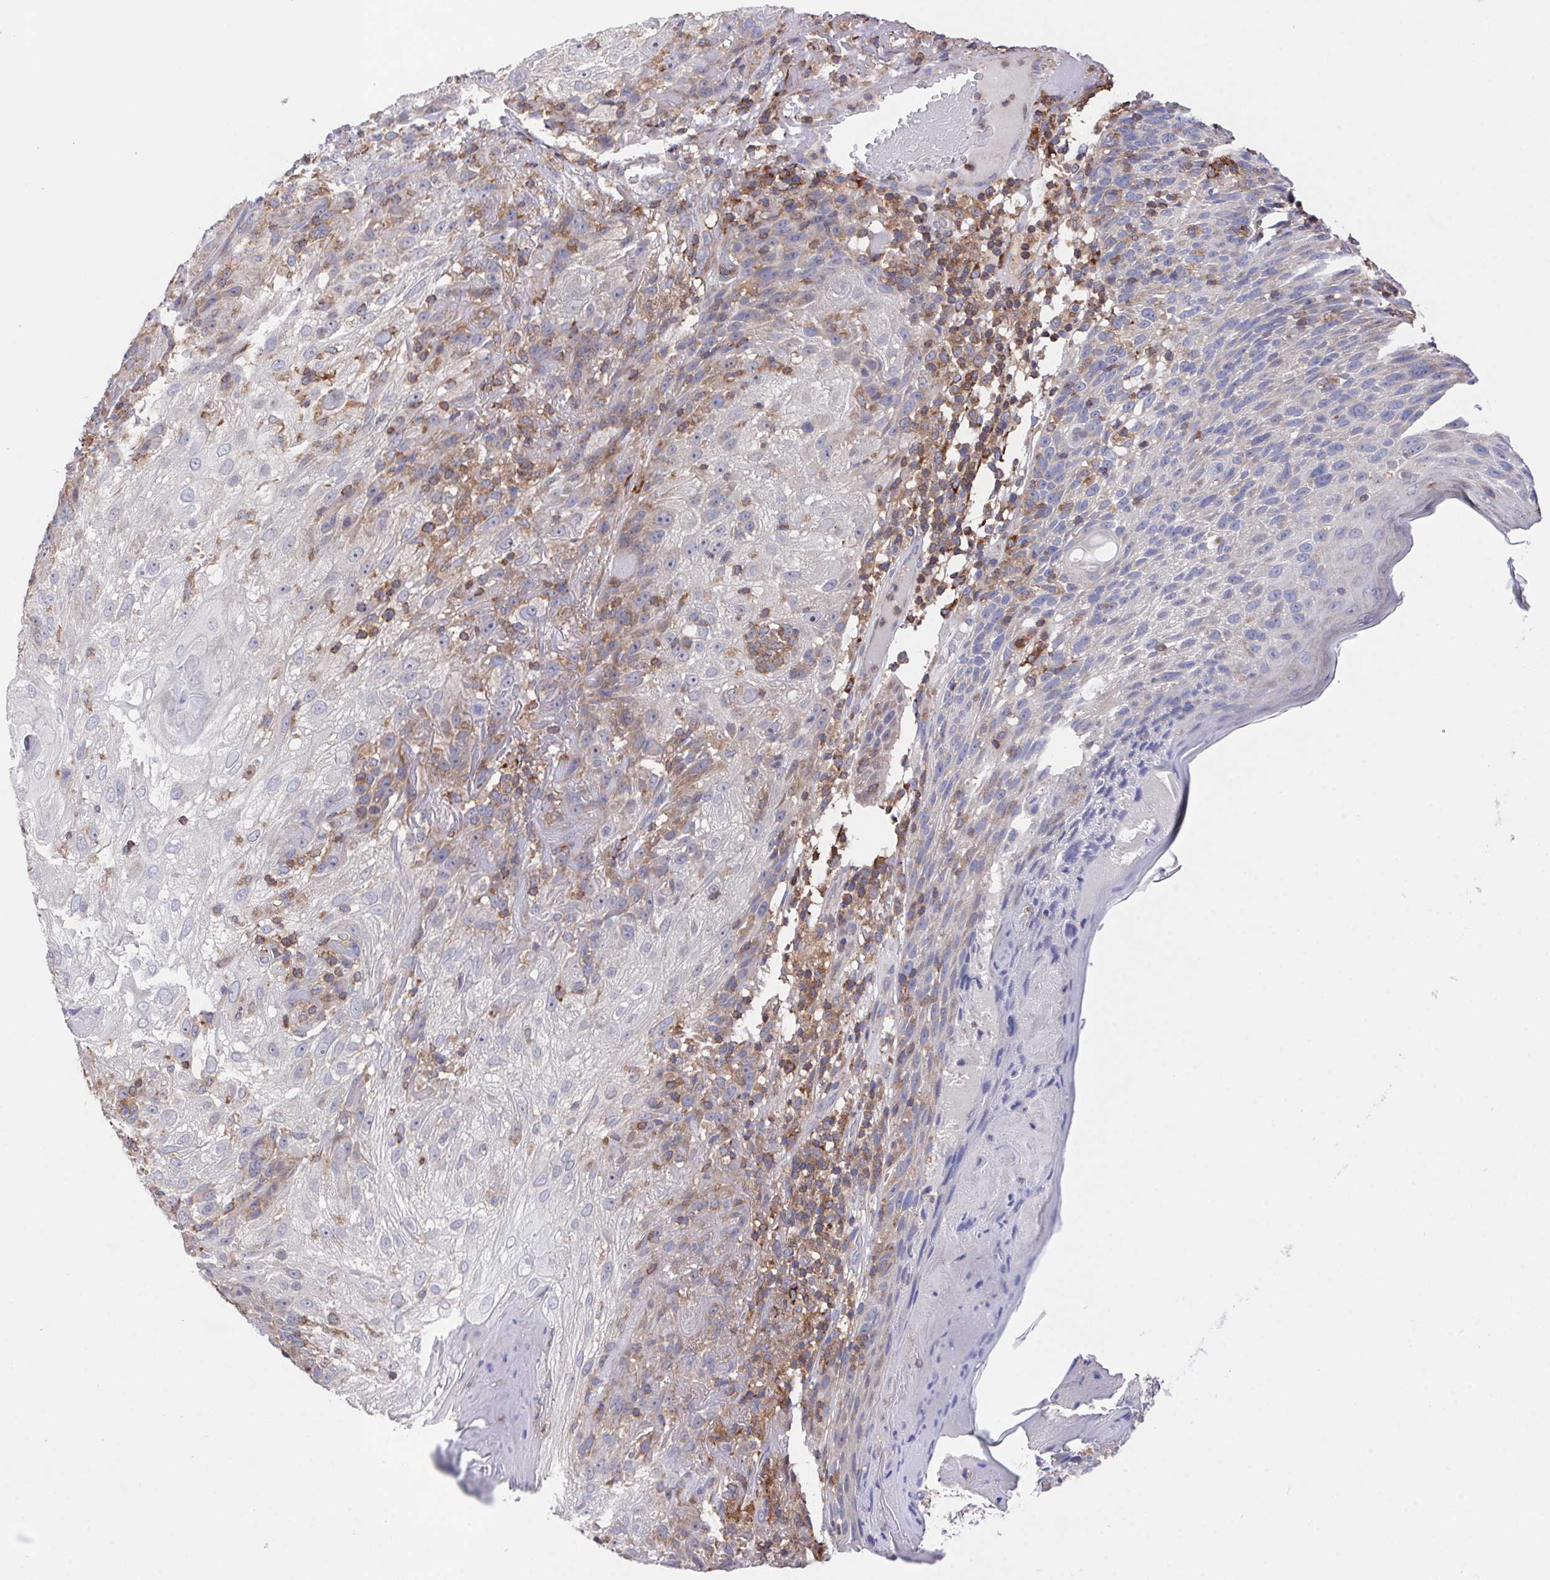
{"staining": {"intensity": "moderate", "quantity": "<25%", "location": "cytoplasmic/membranous"}, "tissue": "skin cancer", "cell_type": "Tumor cells", "image_type": "cancer", "snomed": [{"axis": "morphology", "description": "Normal tissue, NOS"}, {"axis": "morphology", "description": "Squamous cell carcinoma, NOS"}, {"axis": "topography", "description": "Skin"}], "caption": "Tumor cells demonstrate low levels of moderate cytoplasmic/membranous staining in about <25% of cells in skin cancer (squamous cell carcinoma). (IHC, brightfield microscopy, high magnification).", "gene": "FAM241A", "patient": {"sex": "female", "age": 83}}